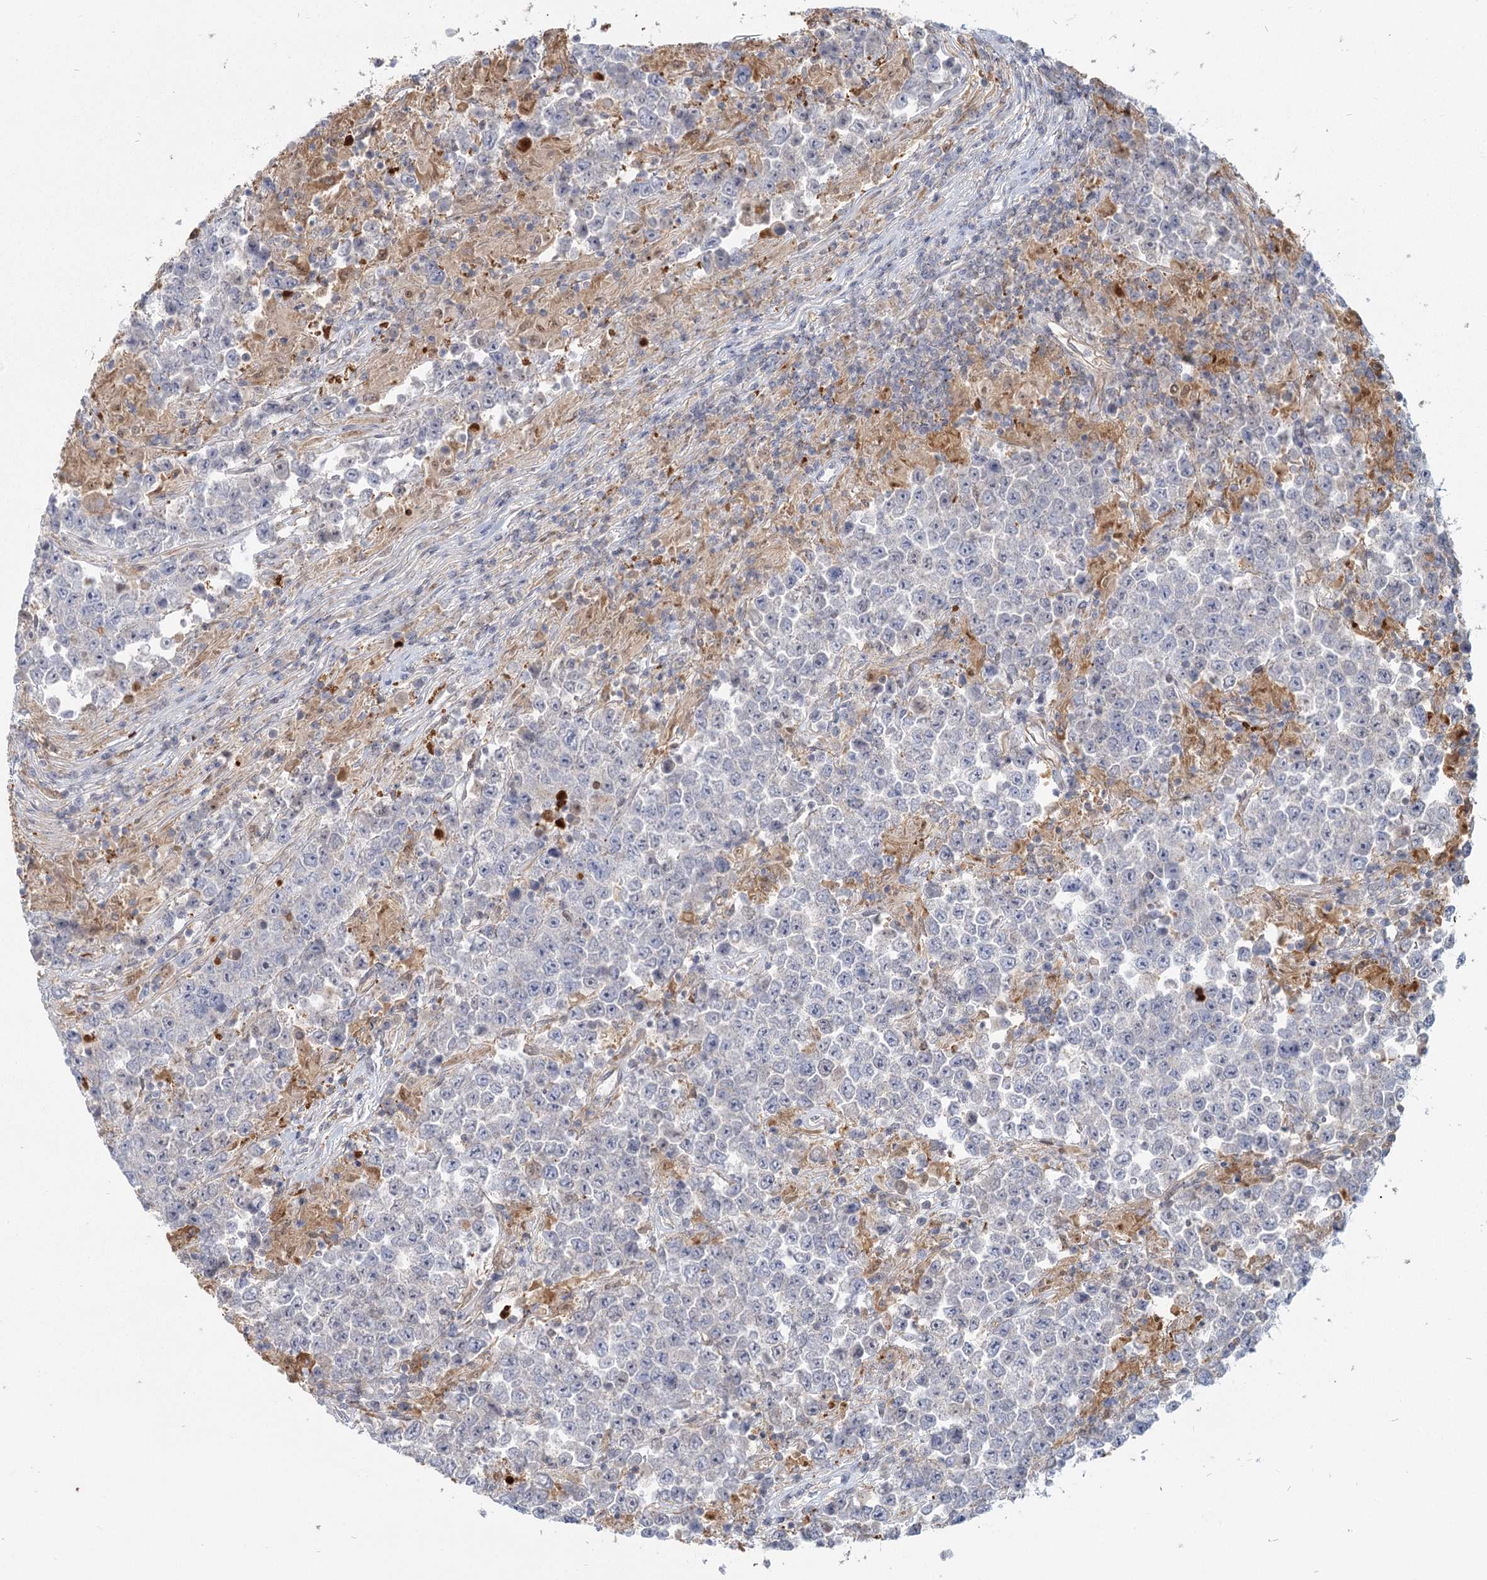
{"staining": {"intensity": "negative", "quantity": "none", "location": "none"}, "tissue": "testis cancer", "cell_type": "Tumor cells", "image_type": "cancer", "snomed": [{"axis": "morphology", "description": "Normal tissue, NOS"}, {"axis": "morphology", "description": "Urothelial carcinoma, High grade"}, {"axis": "morphology", "description": "Seminoma, NOS"}, {"axis": "morphology", "description": "Carcinoma, Embryonal, NOS"}, {"axis": "topography", "description": "Urinary bladder"}, {"axis": "topography", "description": "Testis"}], "caption": "Image shows no protein positivity in tumor cells of testis cancer (embryonal carcinoma) tissue.", "gene": "USP11", "patient": {"sex": "male", "age": 41}}